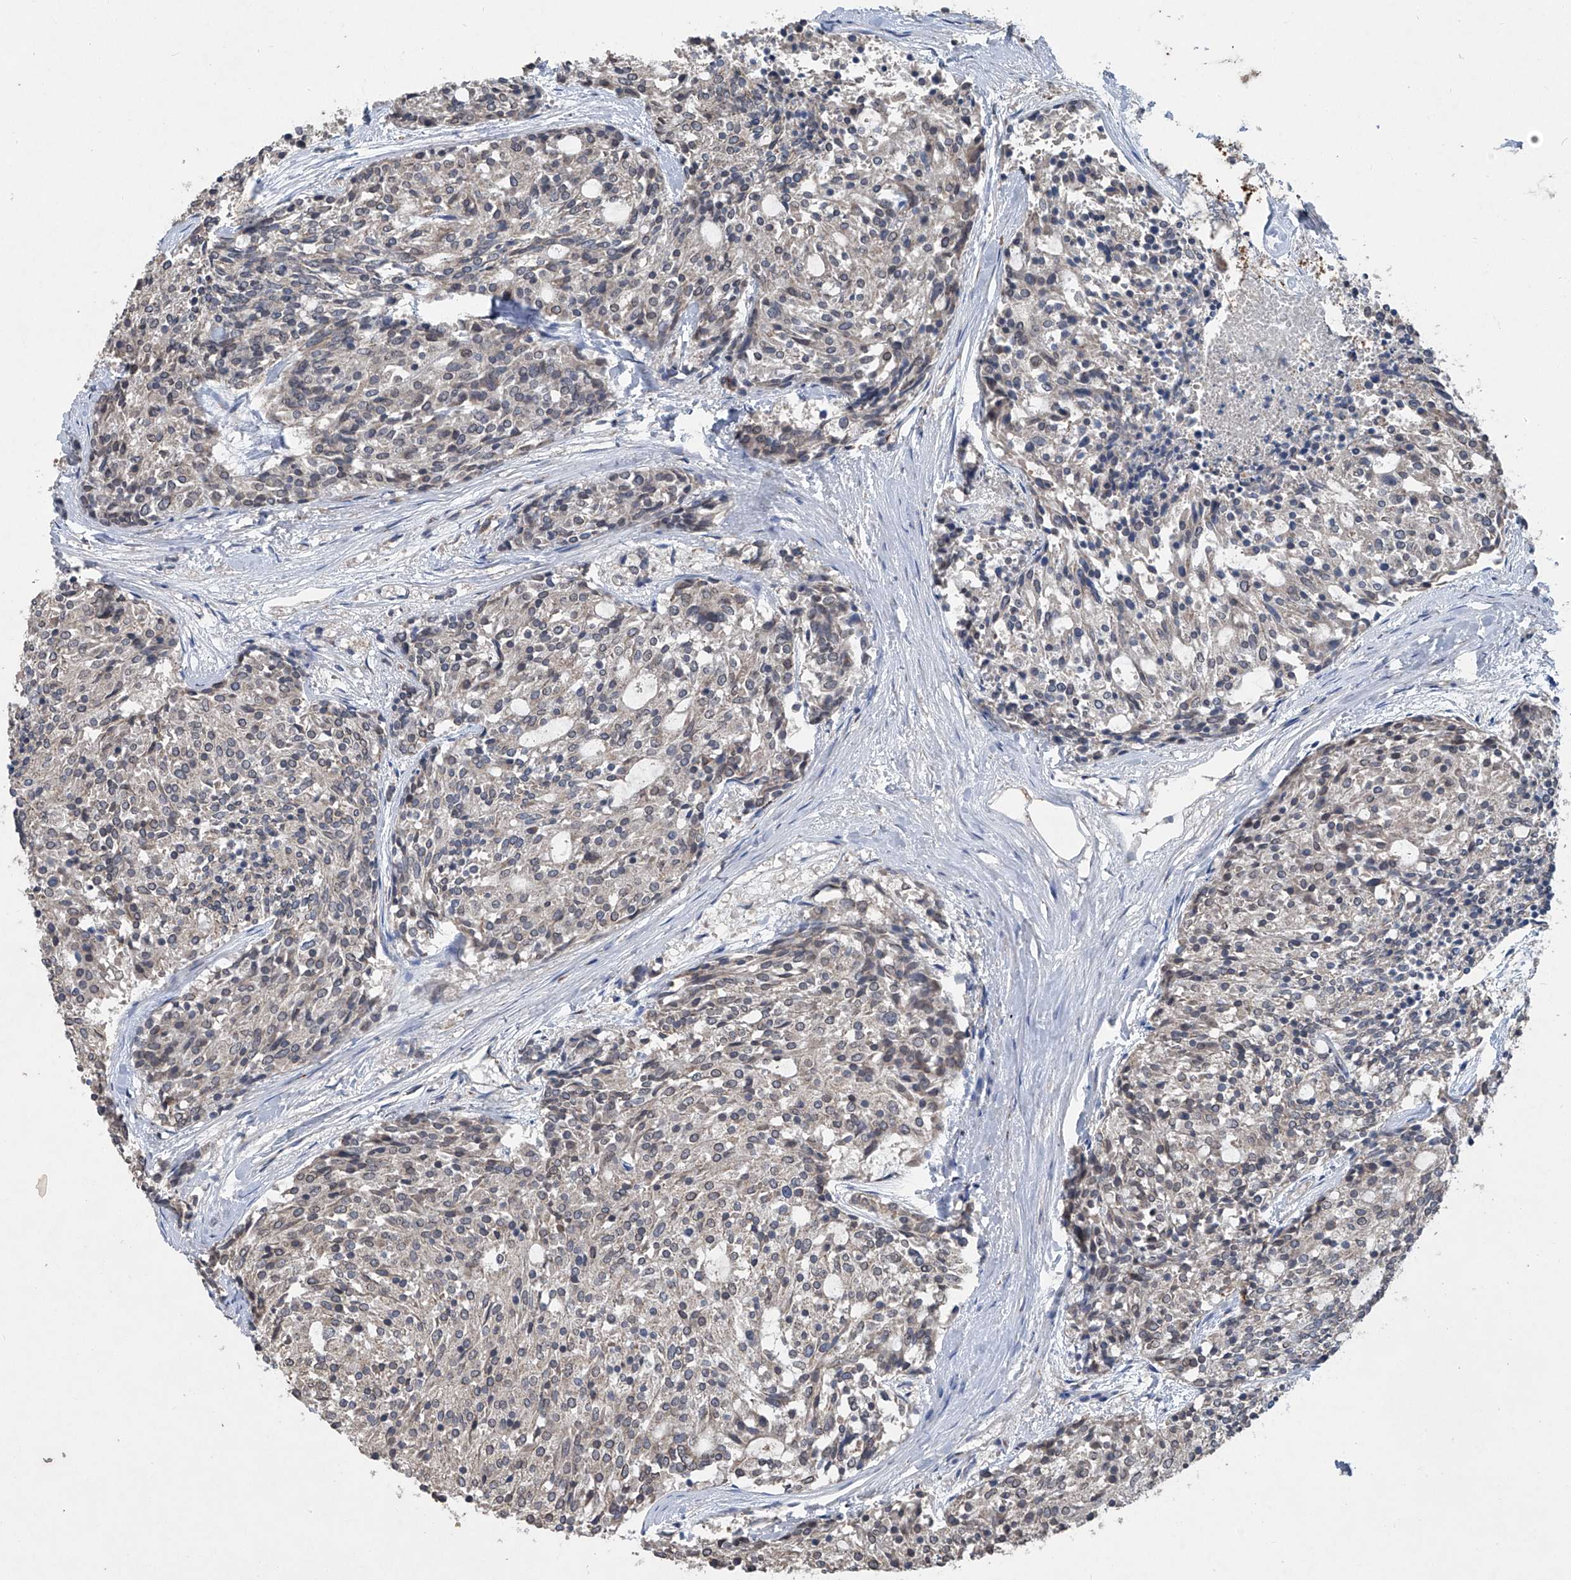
{"staining": {"intensity": "weak", "quantity": "<25%", "location": "cytoplasmic/membranous"}, "tissue": "carcinoid", "cell_type": "Tumor cells", "image_type": "cancer", "snomed": [{"axis": "morphology", "description": "Carcinoid, malignant, NOS"}, {"axis": "topography", "description": "Pancreas"}], "caption": "Tumor cells are negative for protein expression in human carcinoid.", "gene": "PCSK5", "patient": {"sex": "female", "age": 54}}